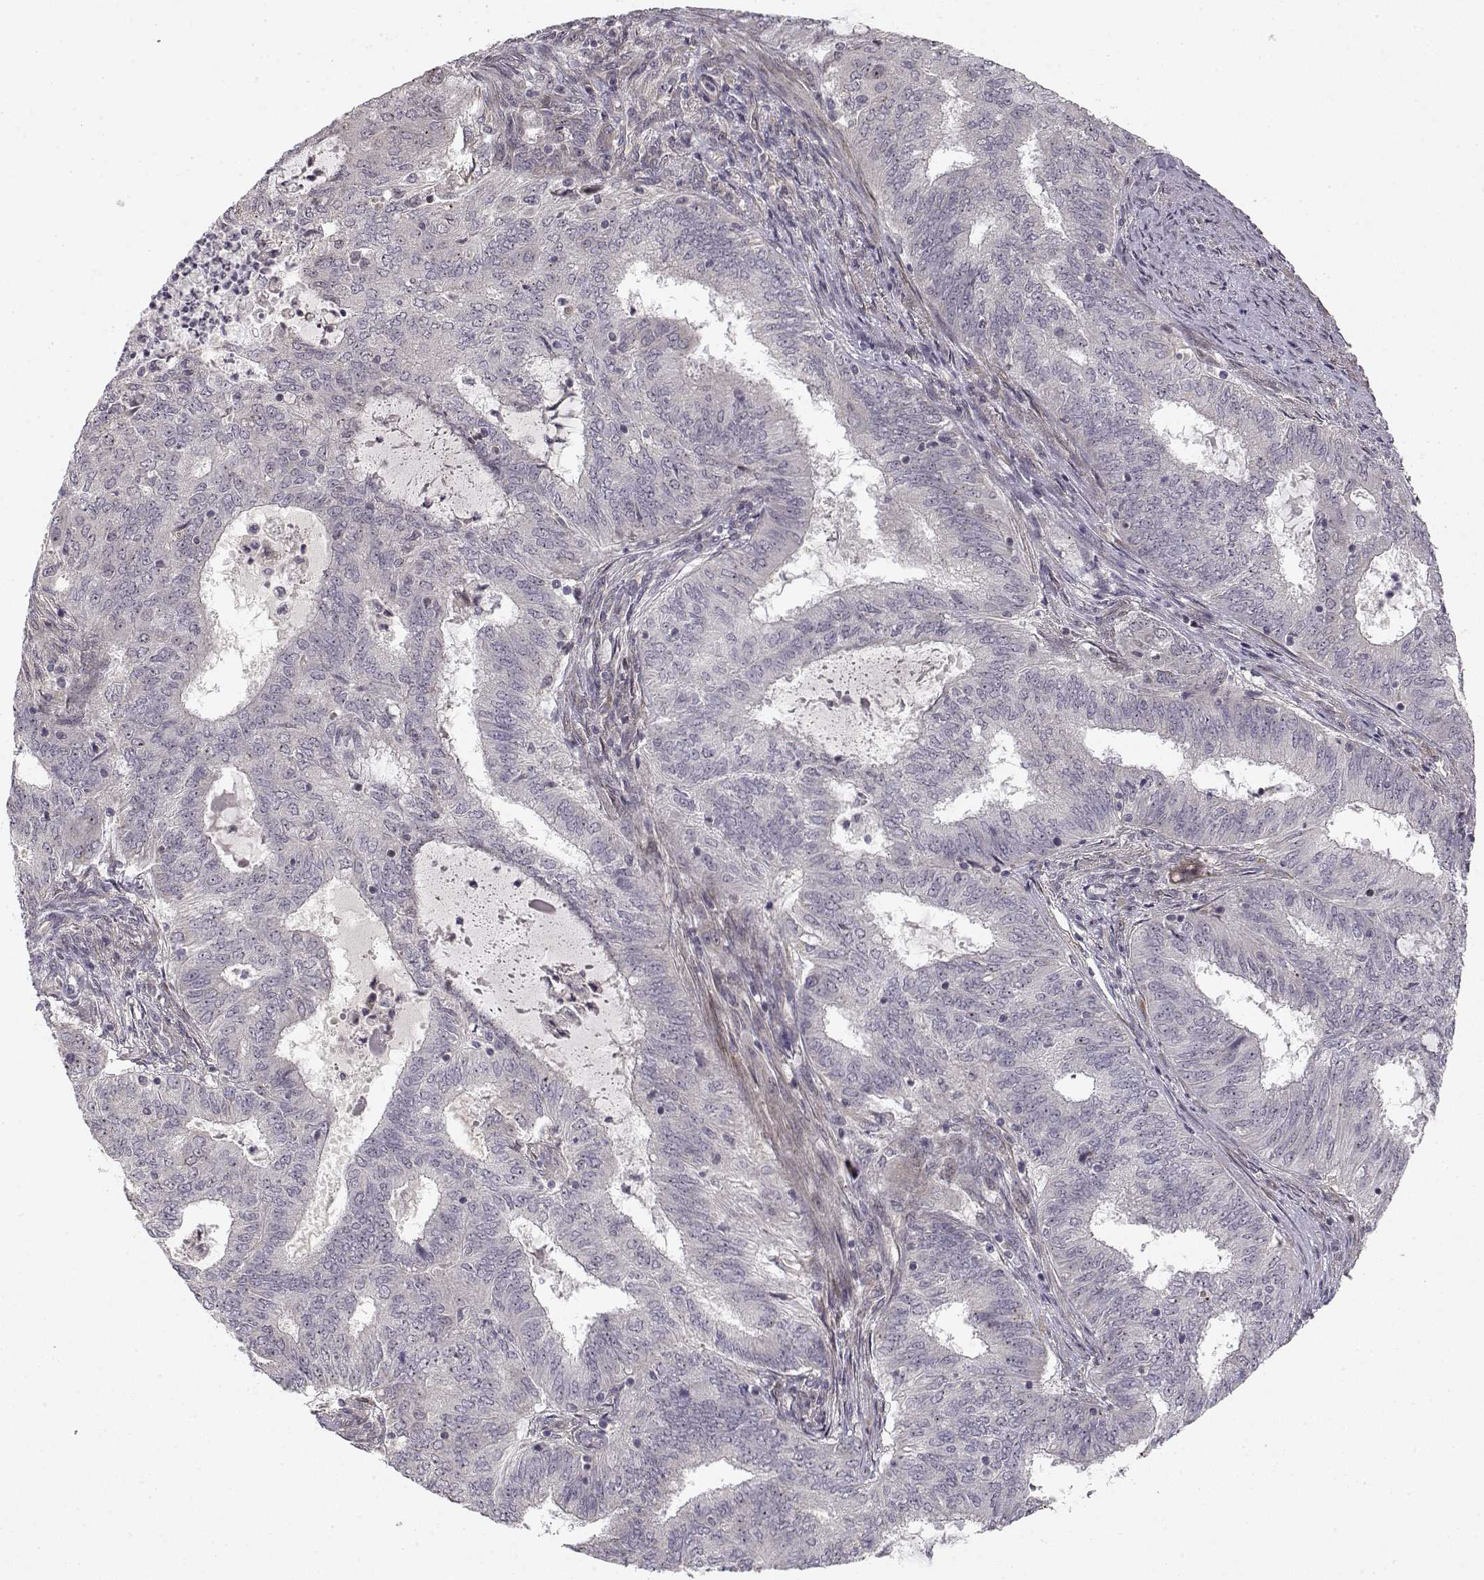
{"staining": {"intensity": "negative", "quantity": "none", "location": "none"}, "tissue": "endometrial cancer", "cell_type": "Tumor cells", "image_type": "cancer", "snomed": [{"axis": "morphology", "description": "Adenocarcinoma, NOS"}, {"axis": "topography", "description": "Endometrium"}], "caption": "Immunohistochemistry (IHC) histopathology image of neoplastic tissue: endometrial adenocarcinoma stained with DAB (3,3'-diaminobenzidine) demonstrates no significant protein expression in tumor cells.", "gene": "MED12L", "patient": {"sex": "female", "age": 62}}